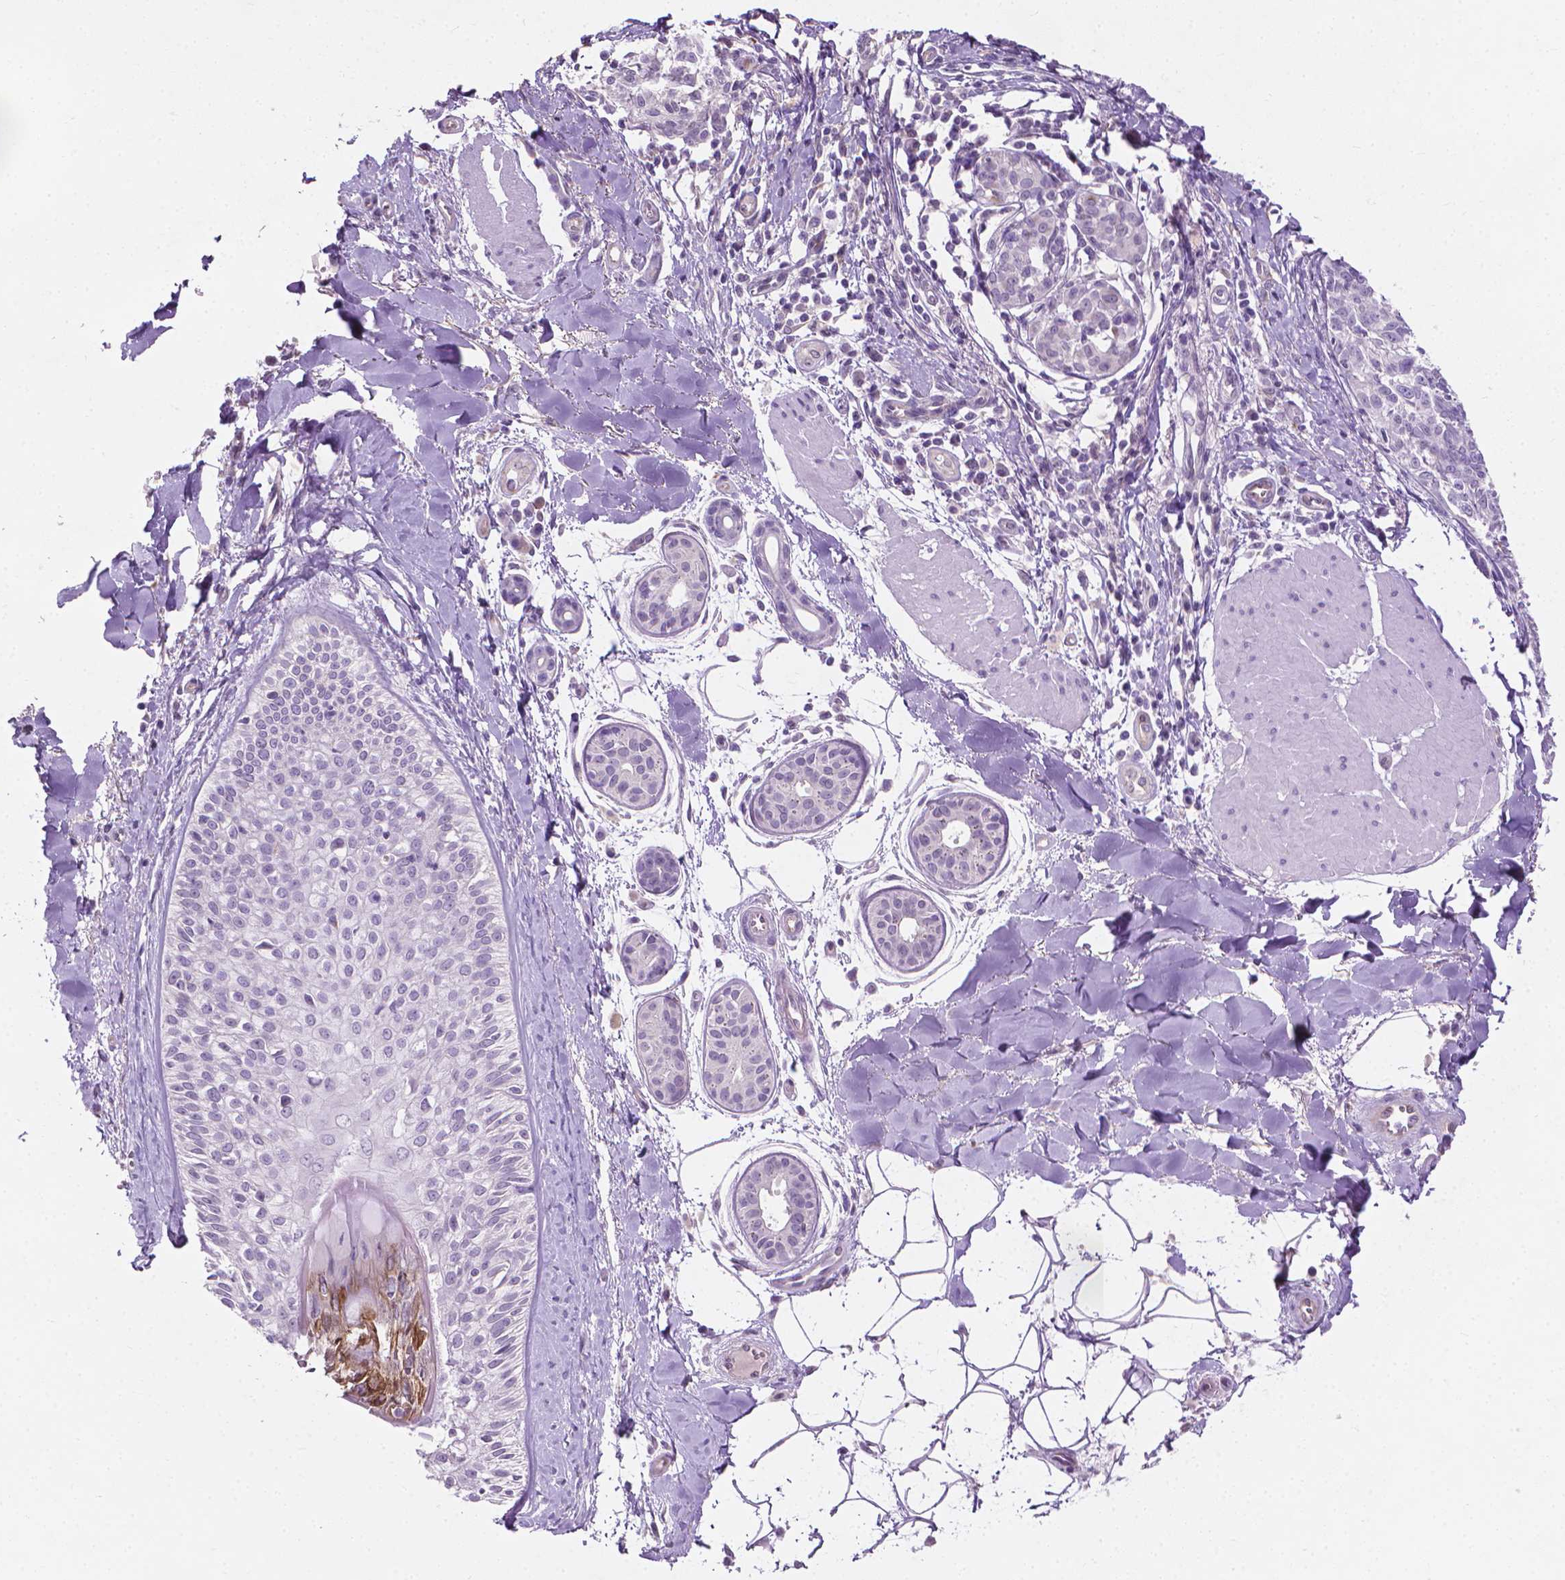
{"staining": {"intensity": "negative", "quantity": "none", "location": "none"}, "tissue": "melanoma", "cell_type": "Tumor cells", "image_type": "cancer", "snomed": [{"axis": "morphology", "description": "Malignant melanoma, NOS"}, {"axis": "topography", "description": "Skin"}], "caption": "Melanoma was stained to show a protein in brown. There is no significant expression in tumor cells.", "gene": "KRT73", "patient": {"sex": "male", "age": 48}}